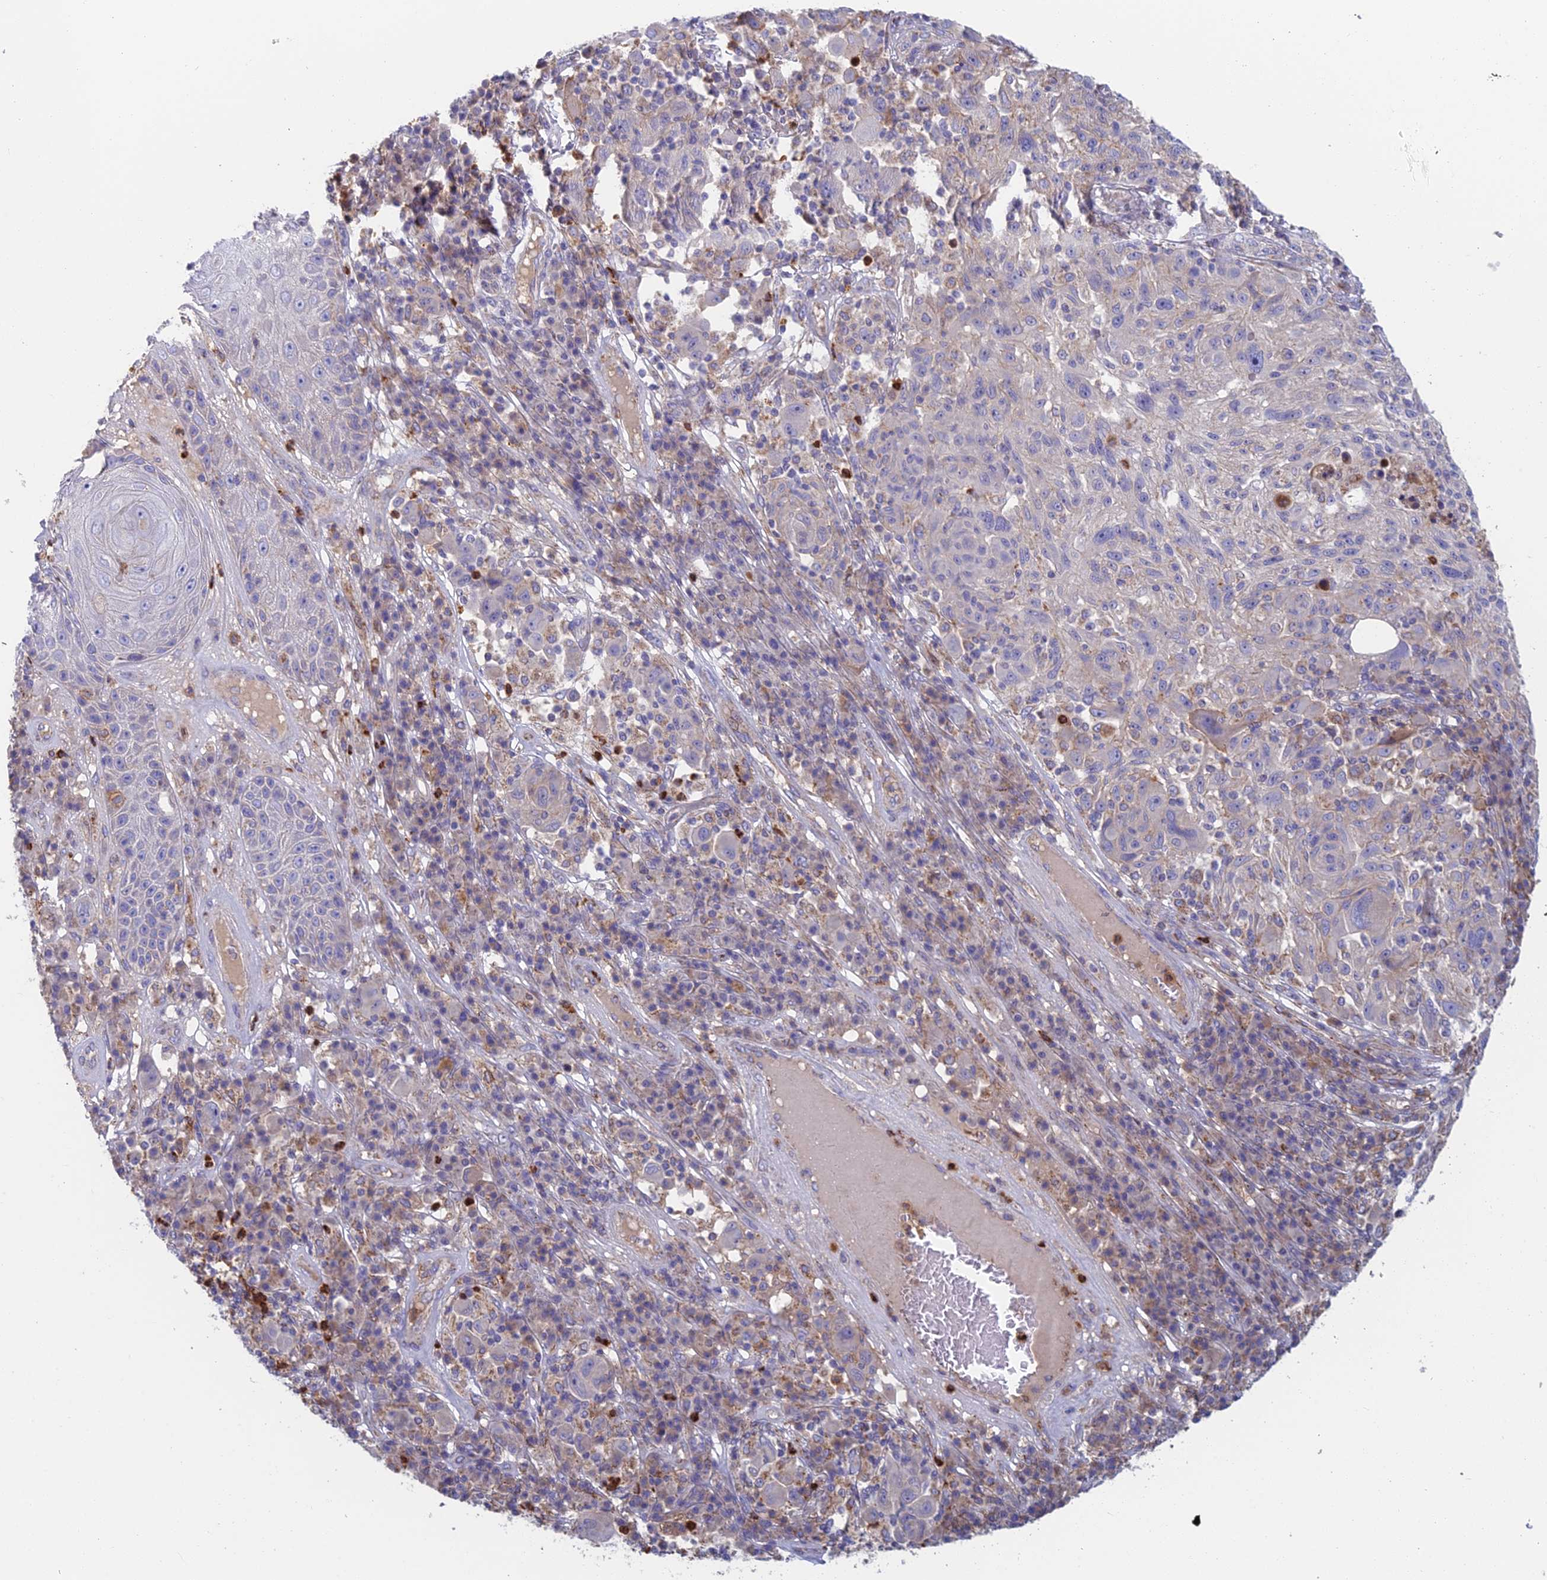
{"staining": {"intensity": "negative", "quantity": "none", "location": "none"}, "tissue": "melanoma", "cell_type": "Tumor cells", "image_type": "cancer", "snomed": [{"axis": "morphology", "description": "Malignant melanoma, NOS"}, {"axis": "topography", "description": "Skin"}], "caption": "DAB immunohistochemical staining of melanoma reveals no significant expression in tumor cells. (DAB immunohistochemistry (IHC) with hematoxylin counter stain).", "gene": "IFTAP", "patient": {"sex": "male", "age": 53}}